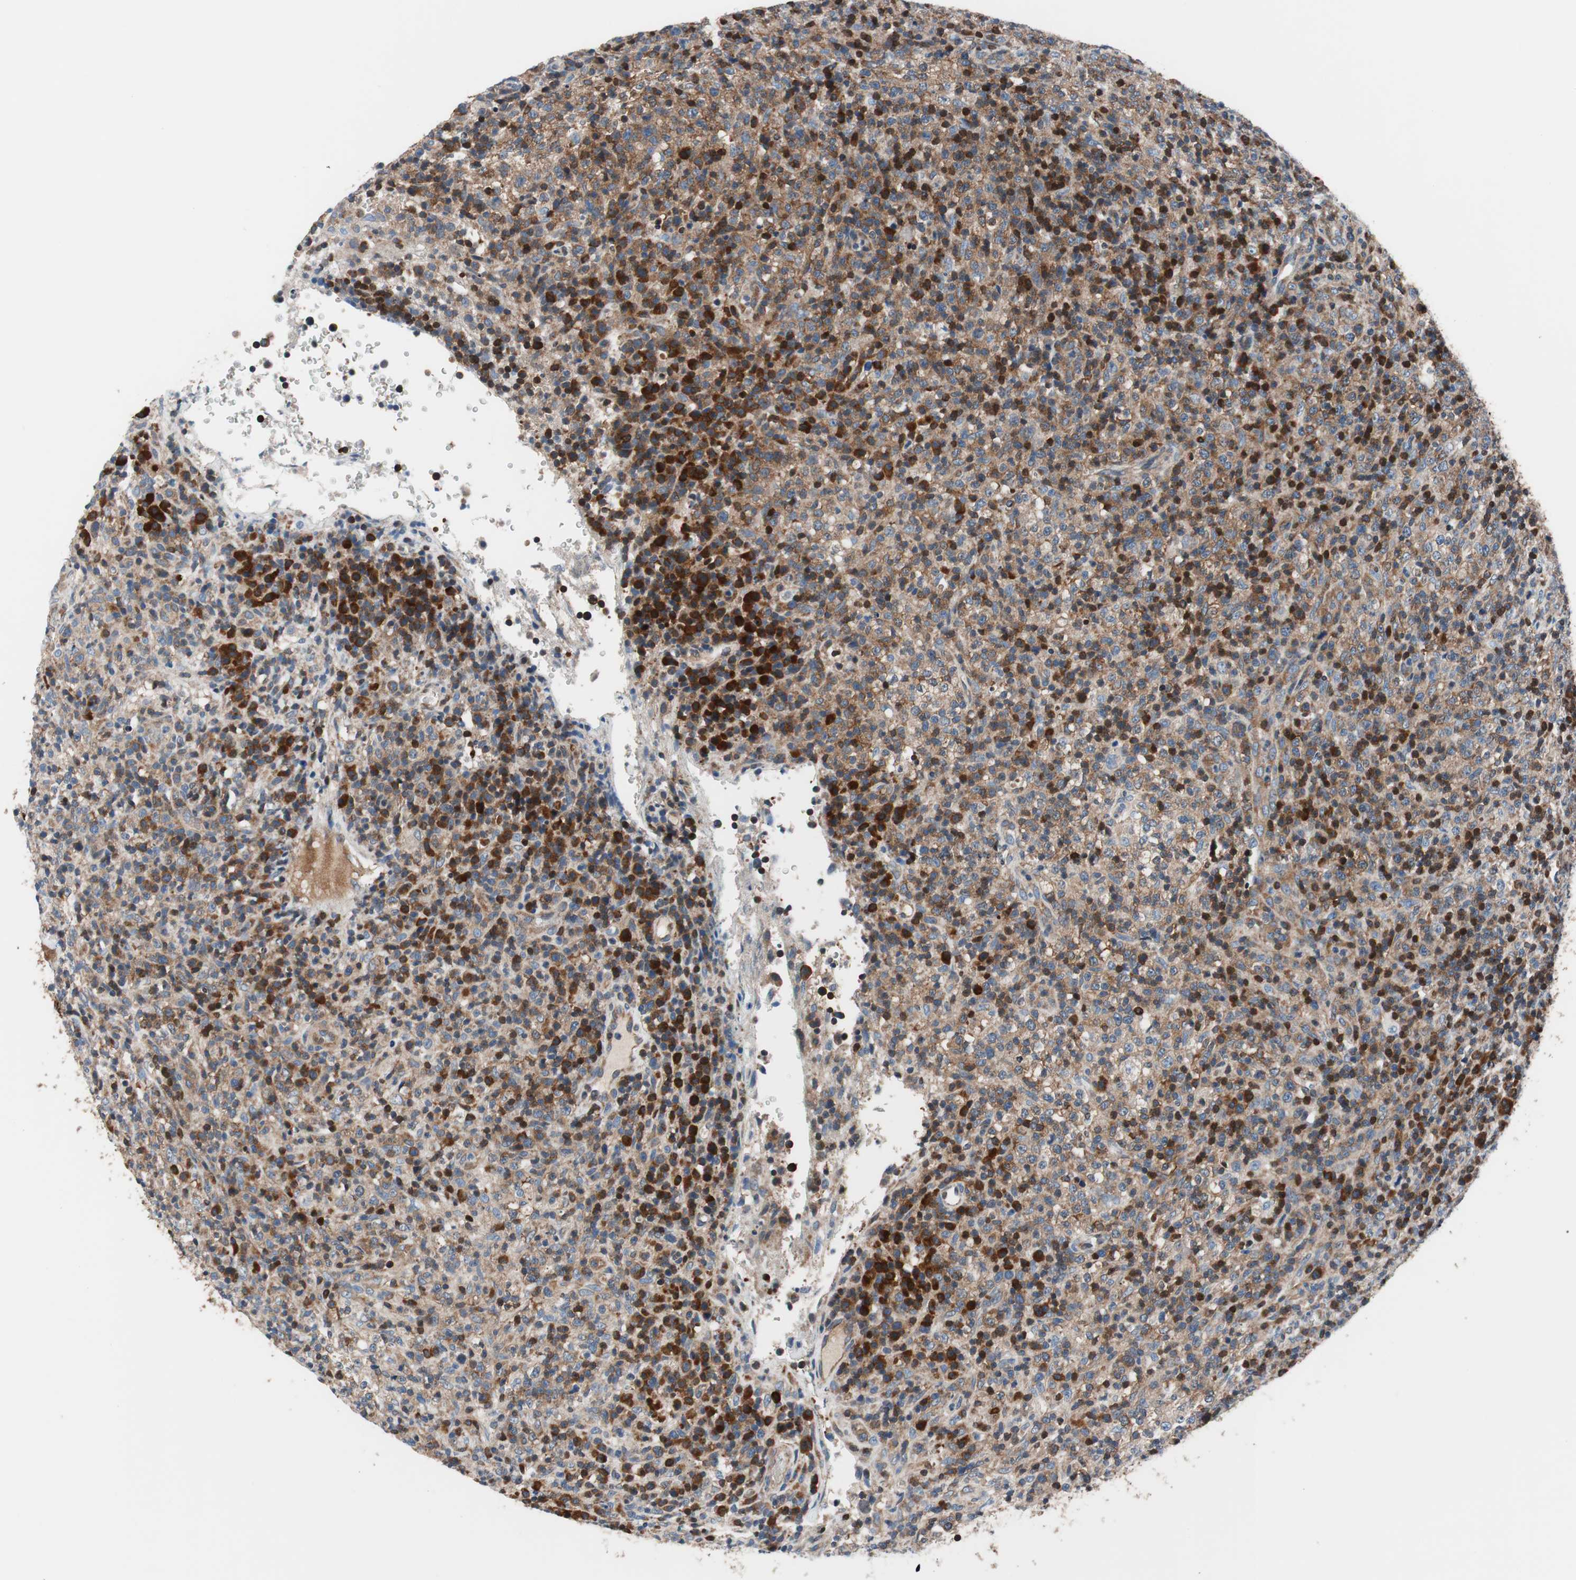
{"staining": {"intensity": "strong", "quantity": "25%-75%", "location": "cytoplasmic/membranous,nuclear"}, "tissue": "lymphoma", "cell_type": "Tumor cells", "image_type": "cancer", "snomed": [{"axis": "morphology", "description": "Malignant lymphoma, non-Hodgkin's type, High grade"}, {"axis": "topography", "description": "Lymph node"}], "caption": "Lymphoma tissue shows strong cytoplasmic/membranous and nuclear expression in approximately 25%-75% of tumor cells", "gene": "PRDX2", "patient": {"sex": "female", "age": 76}}